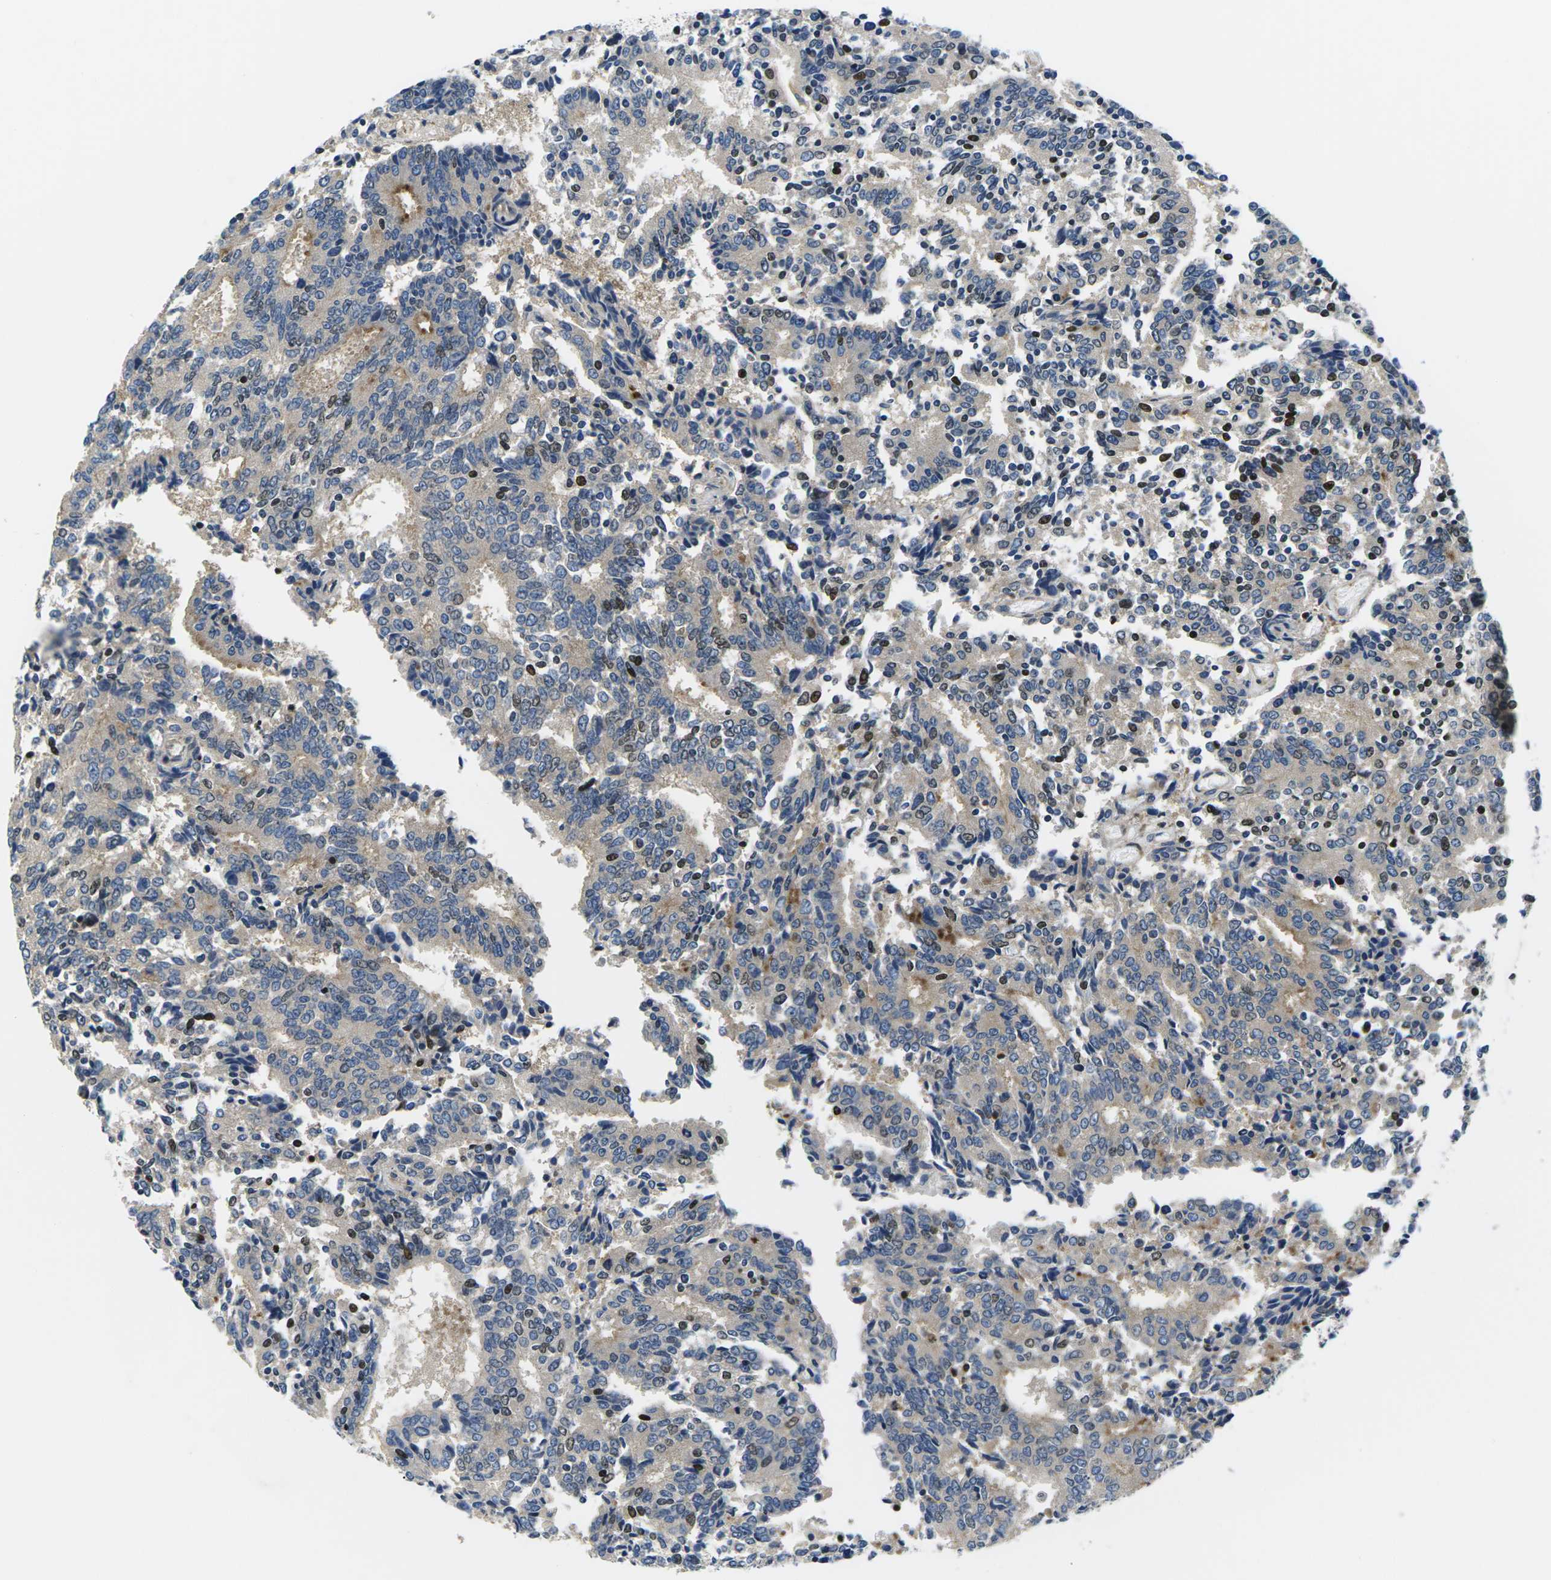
{"staining": {"intensity": "weak", "quantity": ">75%", "location": "cytoplasmic/membranous"}, "tissue": "prostate cancer", "cell_type": "Tumor cells", "image_type": "cancer", "snomed": [{"axis": "morphology", "description": "Normal tissue, NOS"}, {"axis": "morphology", "description": "Adenocarcinoma, High grade"}, {"axis": "topography", "description": "Prostate"}, {"axis": "topography", "description": "Seminal veicle"}], "caption": "Adenocarcinoma (high-grade) (prostate) stained for a protein (brown) exhibits weak cytoplasmic/membranous positive expression in approximately >75% of tumor cells.", "gene": "PLCE1", "patient": {"sex": "male", "age": 55}}